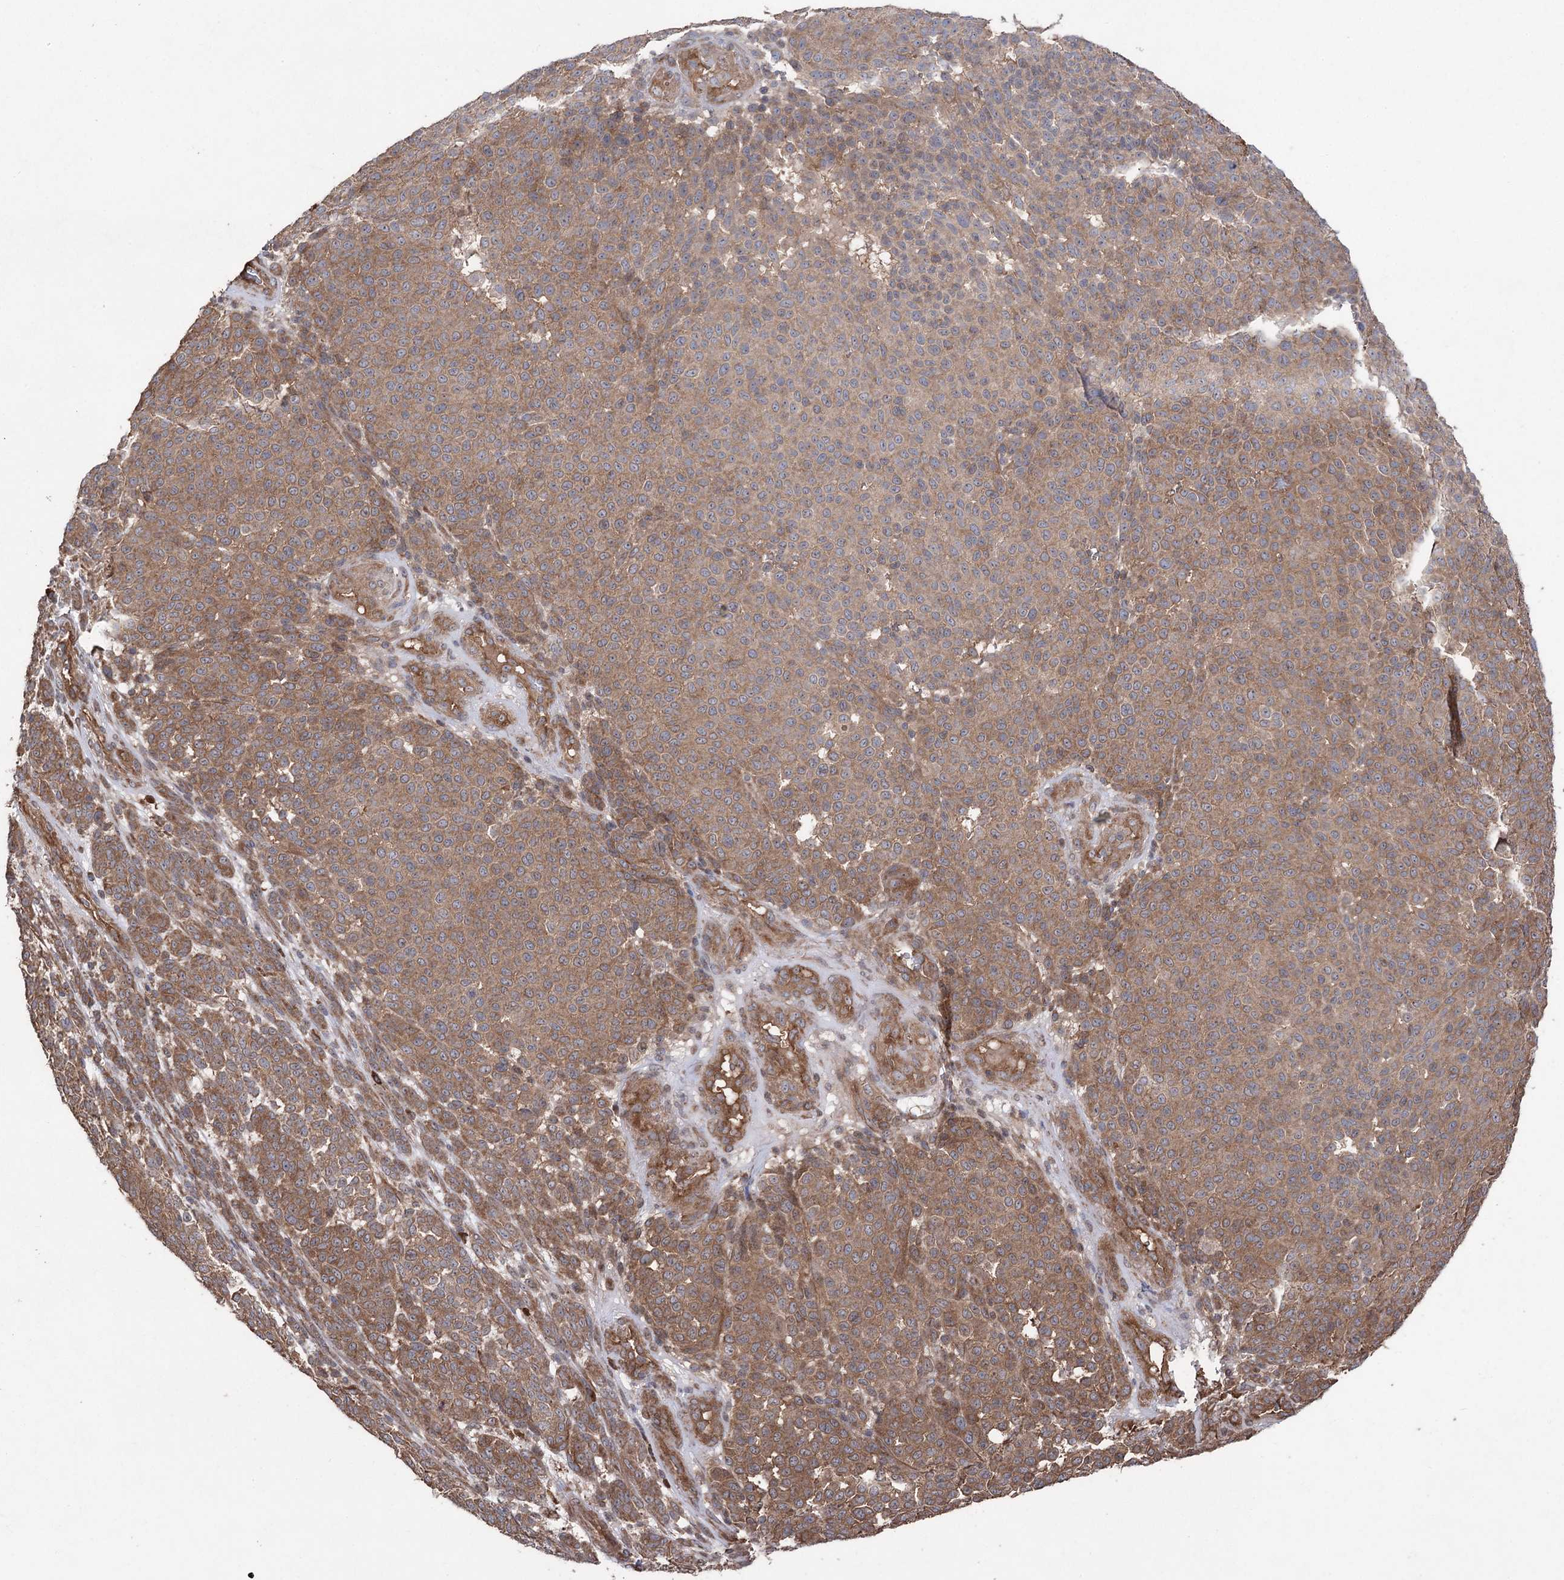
{"staining": {"intensity": "moderate", "quantity": ">75%", "location": "cytoplasmic/membranous"}, "tissue": "melanoma", "cell_type": "Tumor cells", "image_type": "cancer", "snomed": [{"axis": "morphology", "description": "Malignant melanoma, NOS"}, {"axis": "topography", "description": "Skin"}], "caption": "Immunohistochemical staining of melanoma exhibits moderate cytoplasmic/membranous protein staining in about >75% of tumor cells.", "gene": "LARS2", "patient": {"sex": "male", "age": 49}}